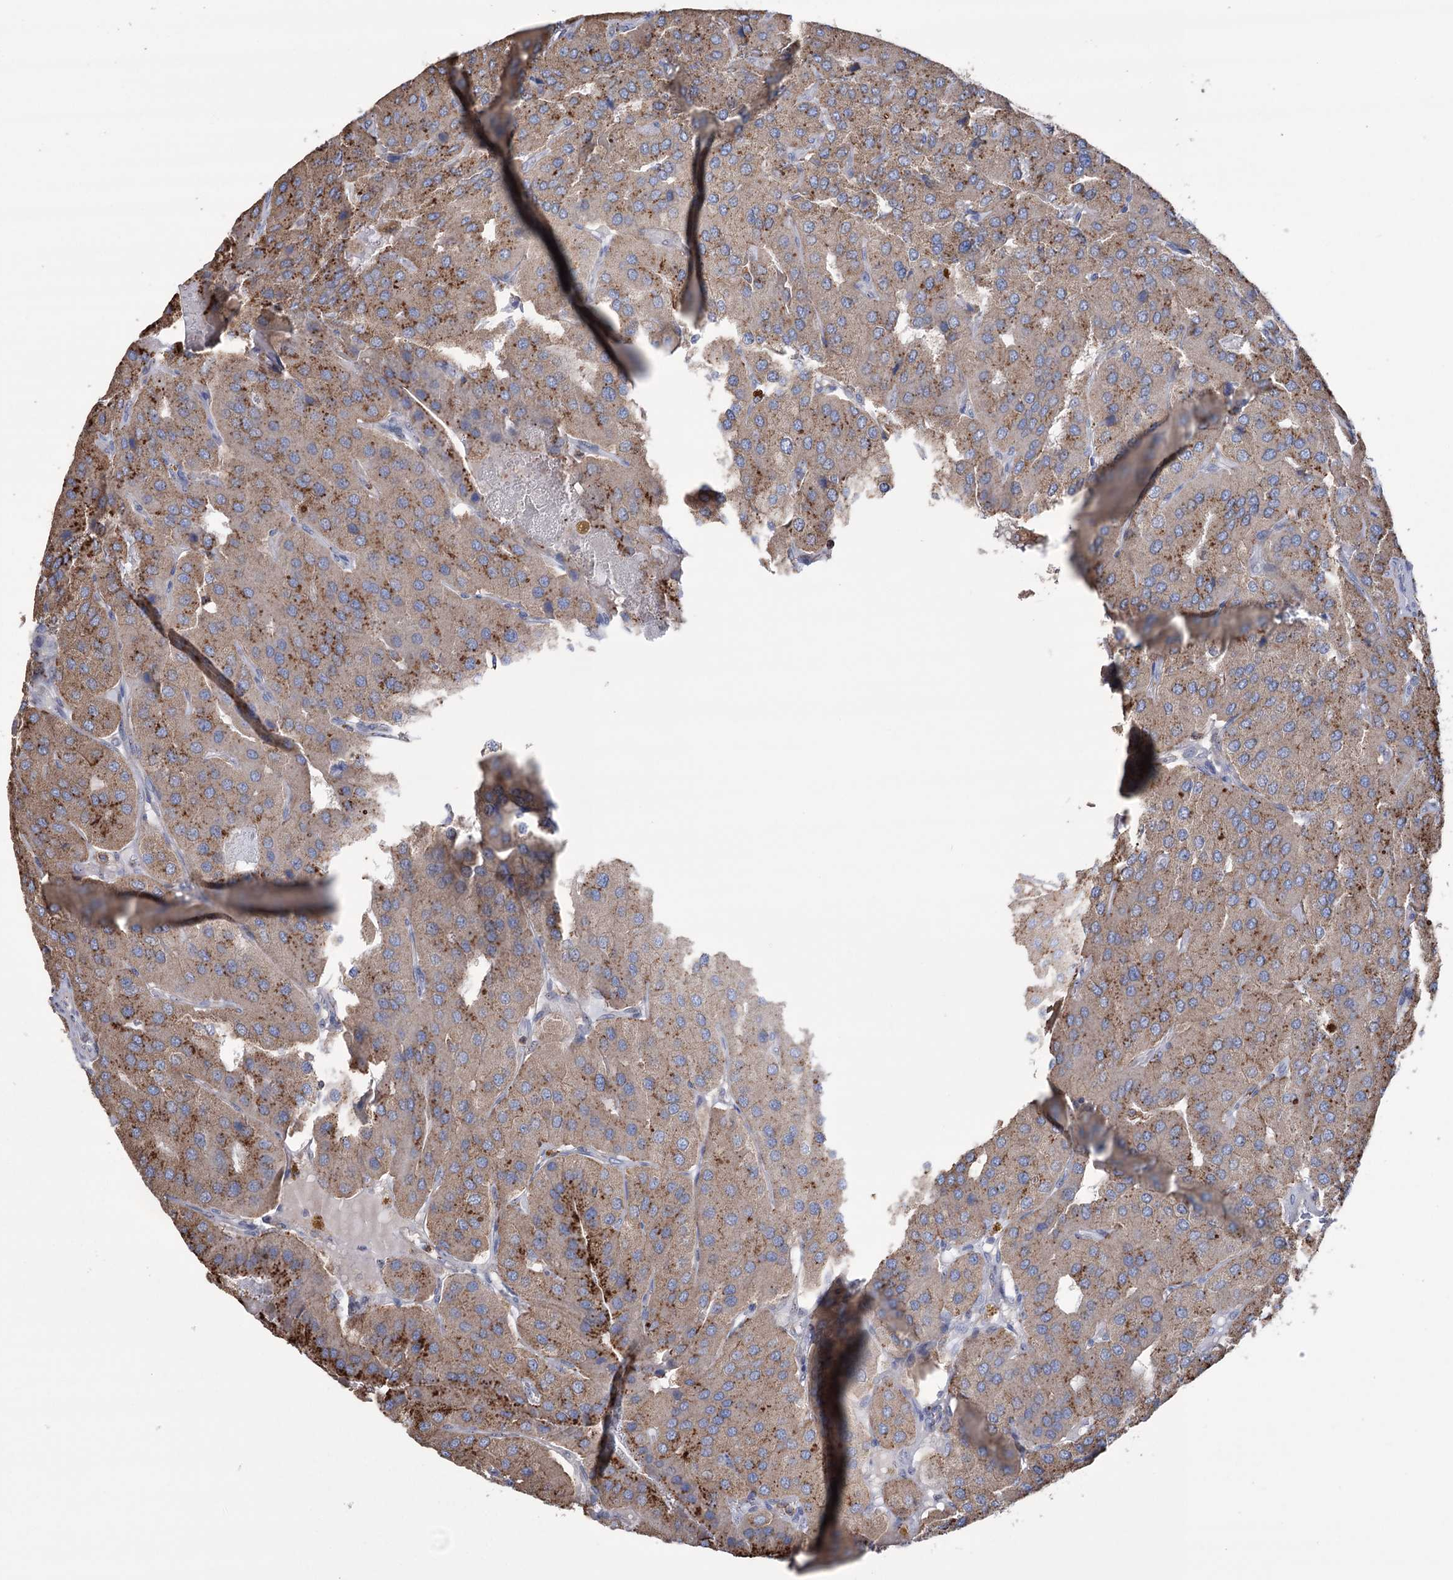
{"staining": {"intensity": "moderate", "quantity": "25%-75%", "location": "cytoplasmic/membranous"}, "tissue": "parathyroid gland", "cell_type": "Glandular cells", "image_type": "normal", "snomed": [{"axis": "morphology", "description": "Normal tissue, NOS"}, {"axis": "morphology", "description": "Adenoma, NOS"}, {"axis": "topography", "description": "Parathyroid gland"}], "caption": "DAB (3,3'-diaminobenzidine) immunohistochemical staining of benign human parathyroid gland exhibits moderate cytoplasmic/membranous protein staining in approximately 25%-75% of glandular cells.", "gene": "TRIM71", "patient": {"sex": "female", "age": 86}}